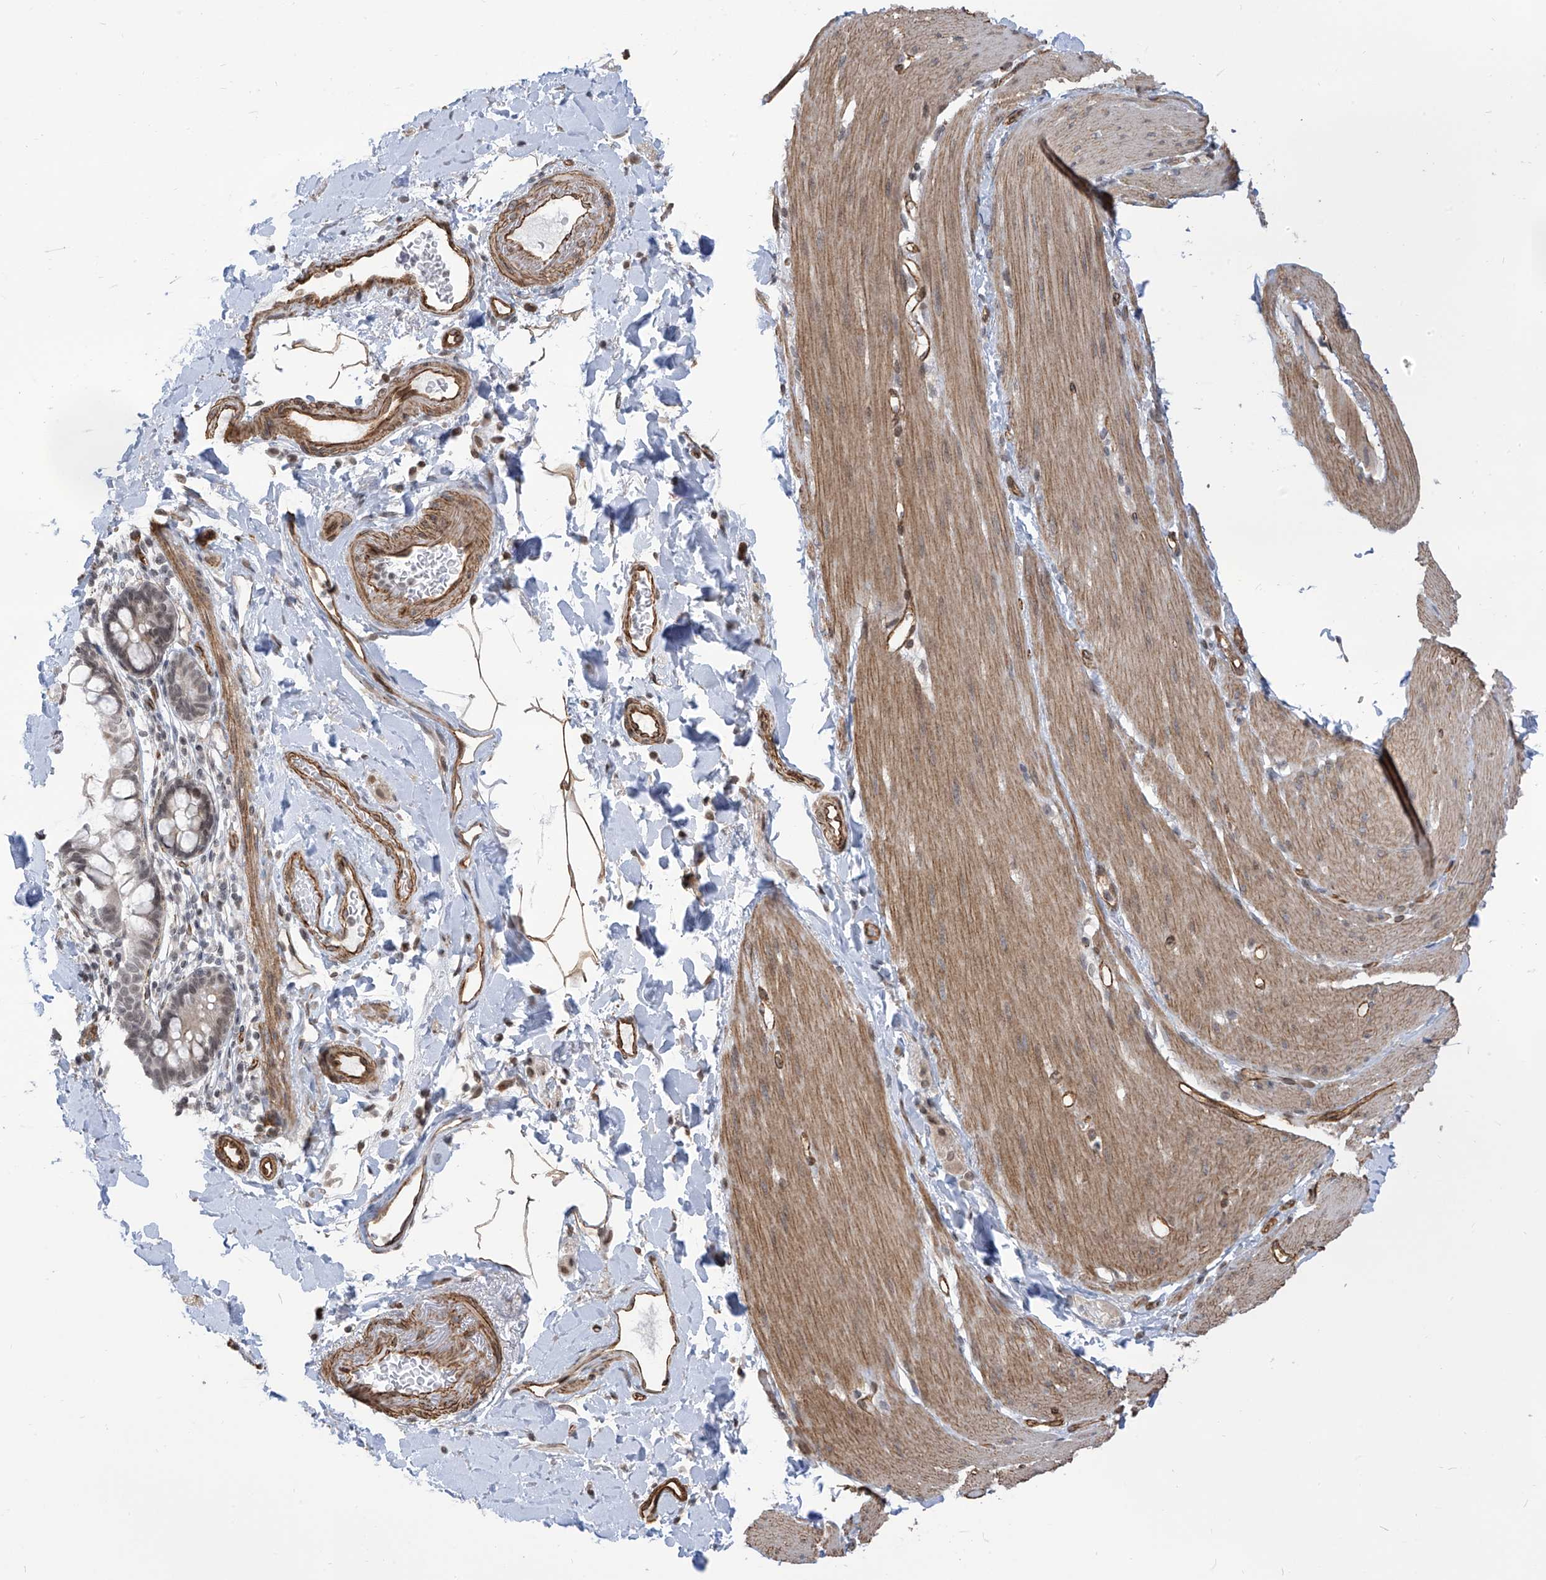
{"staining": {"intensity": "moderate", "quantity": "25%-75%", "location": "cytoplasmic/membranous"}, "tissue": "smooth muscle", "cell_type": "Smooth muscle cells", "image_type": "normal", "snomed": [{"axis": "morphology", "description": "Normal tissue, NOS"}, {"axis": "topography", "description": "Smooth muscle"}, {"axis": "topography", "description": "Small intestine"}], "caption": "An image showing moderate cytoplasmic/membranous staining in approximately 25%-75% of smooth muscle cells in normal smooth muscle, as visualized by brown immunohistochemical staining.", "gene": "METAP1D", "patient": {"sex": "female", "age": 84}}